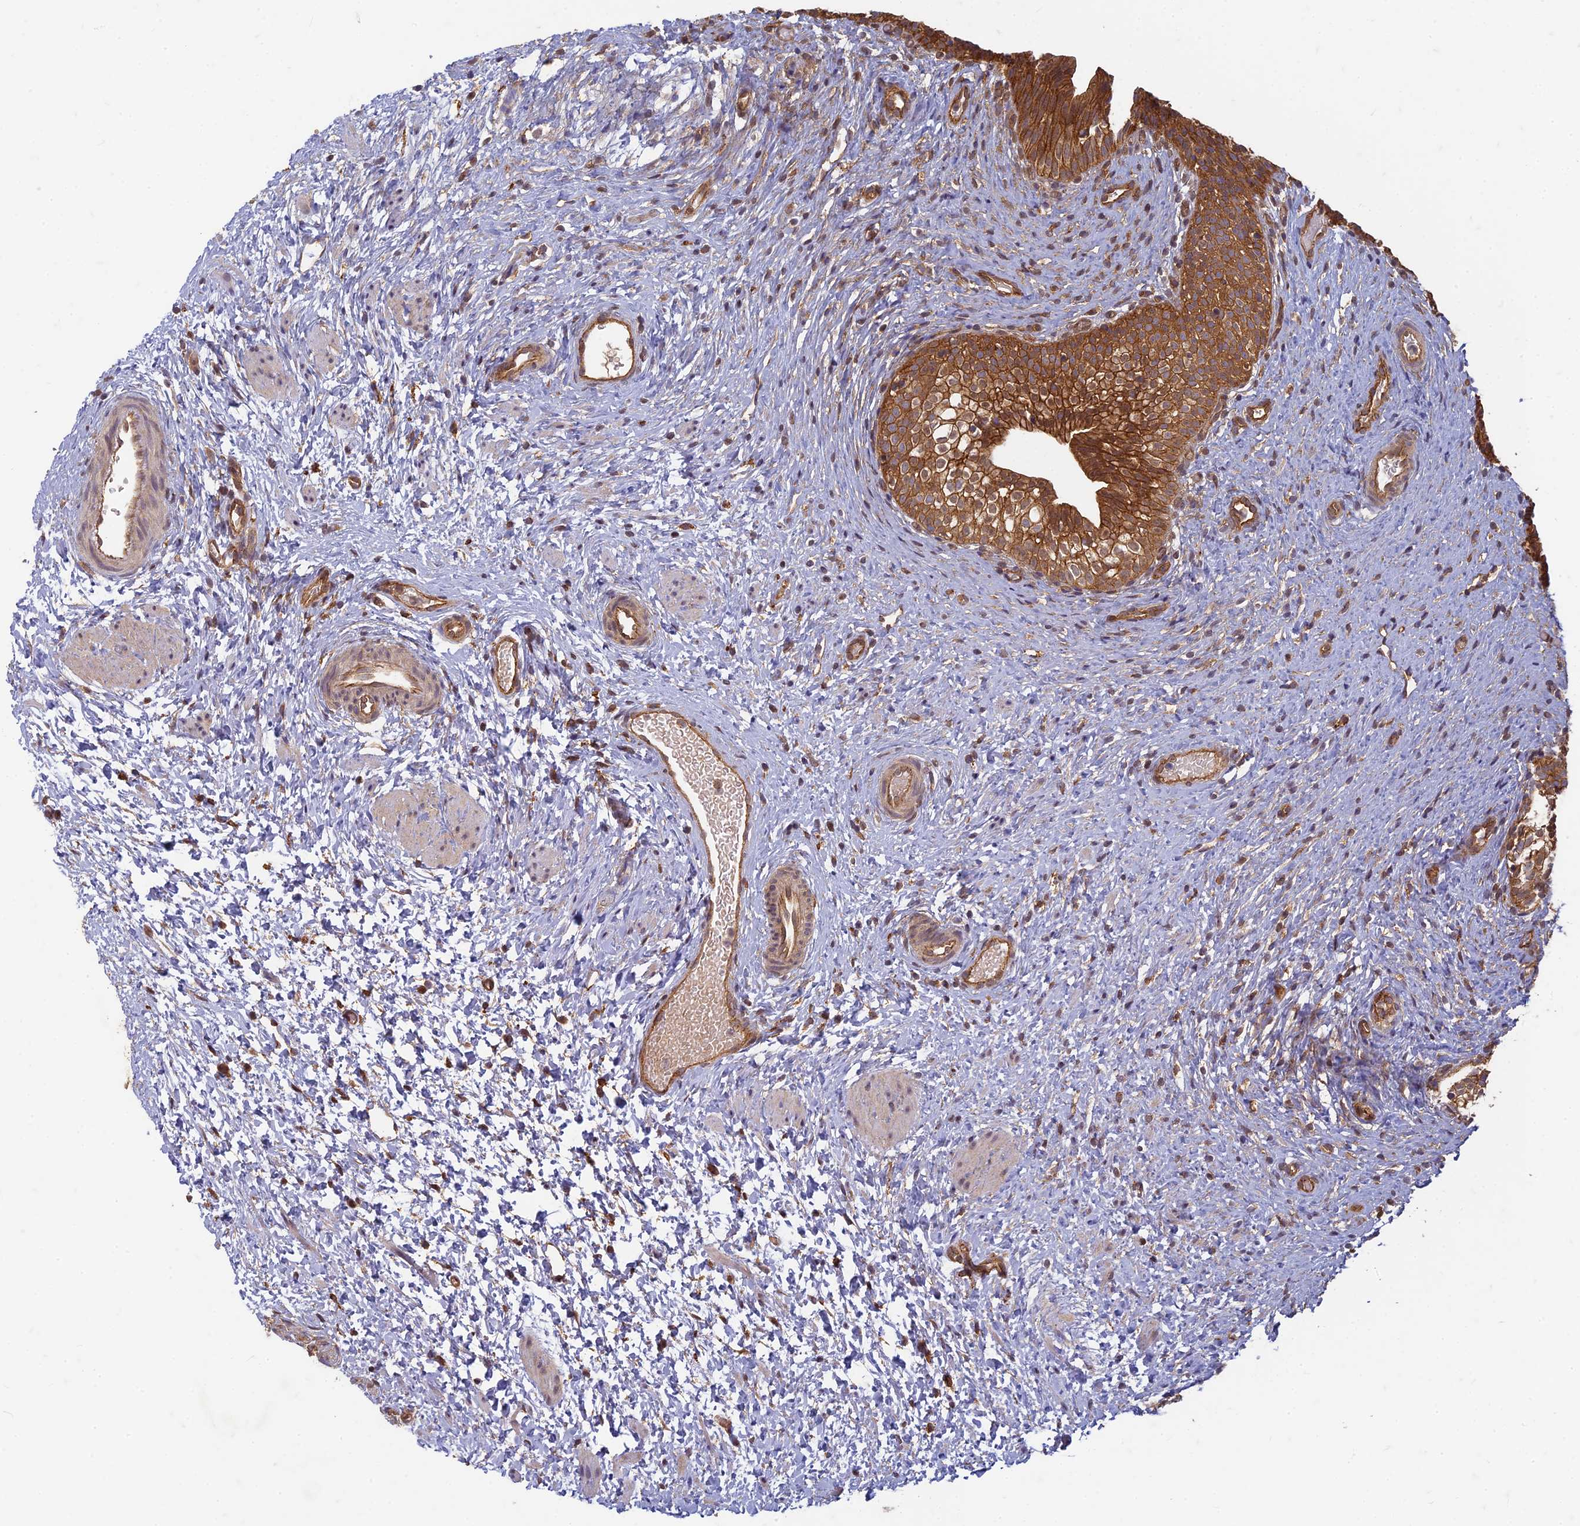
{"staining": {"intensity": "strong", "quantity": ">75%", "location": "cytoplasmic/membranous"}, "tissue": "urinary bladder", "cell_type": "Urothelial cells", "image_type": "normal", "snomed": [{"axis": "morphology", "description": "Normal tissue, NOS"}, {"axis": "topography", "description": "Urinary bladder"}], "caption": "Urinary bladder stained for a protein (brown) displays strong cytoplasmic/membranous positive positivity in about >75% of urothelial cells.", "gene": "TCF25", "patient": {"sex": "male", "age": 1}}